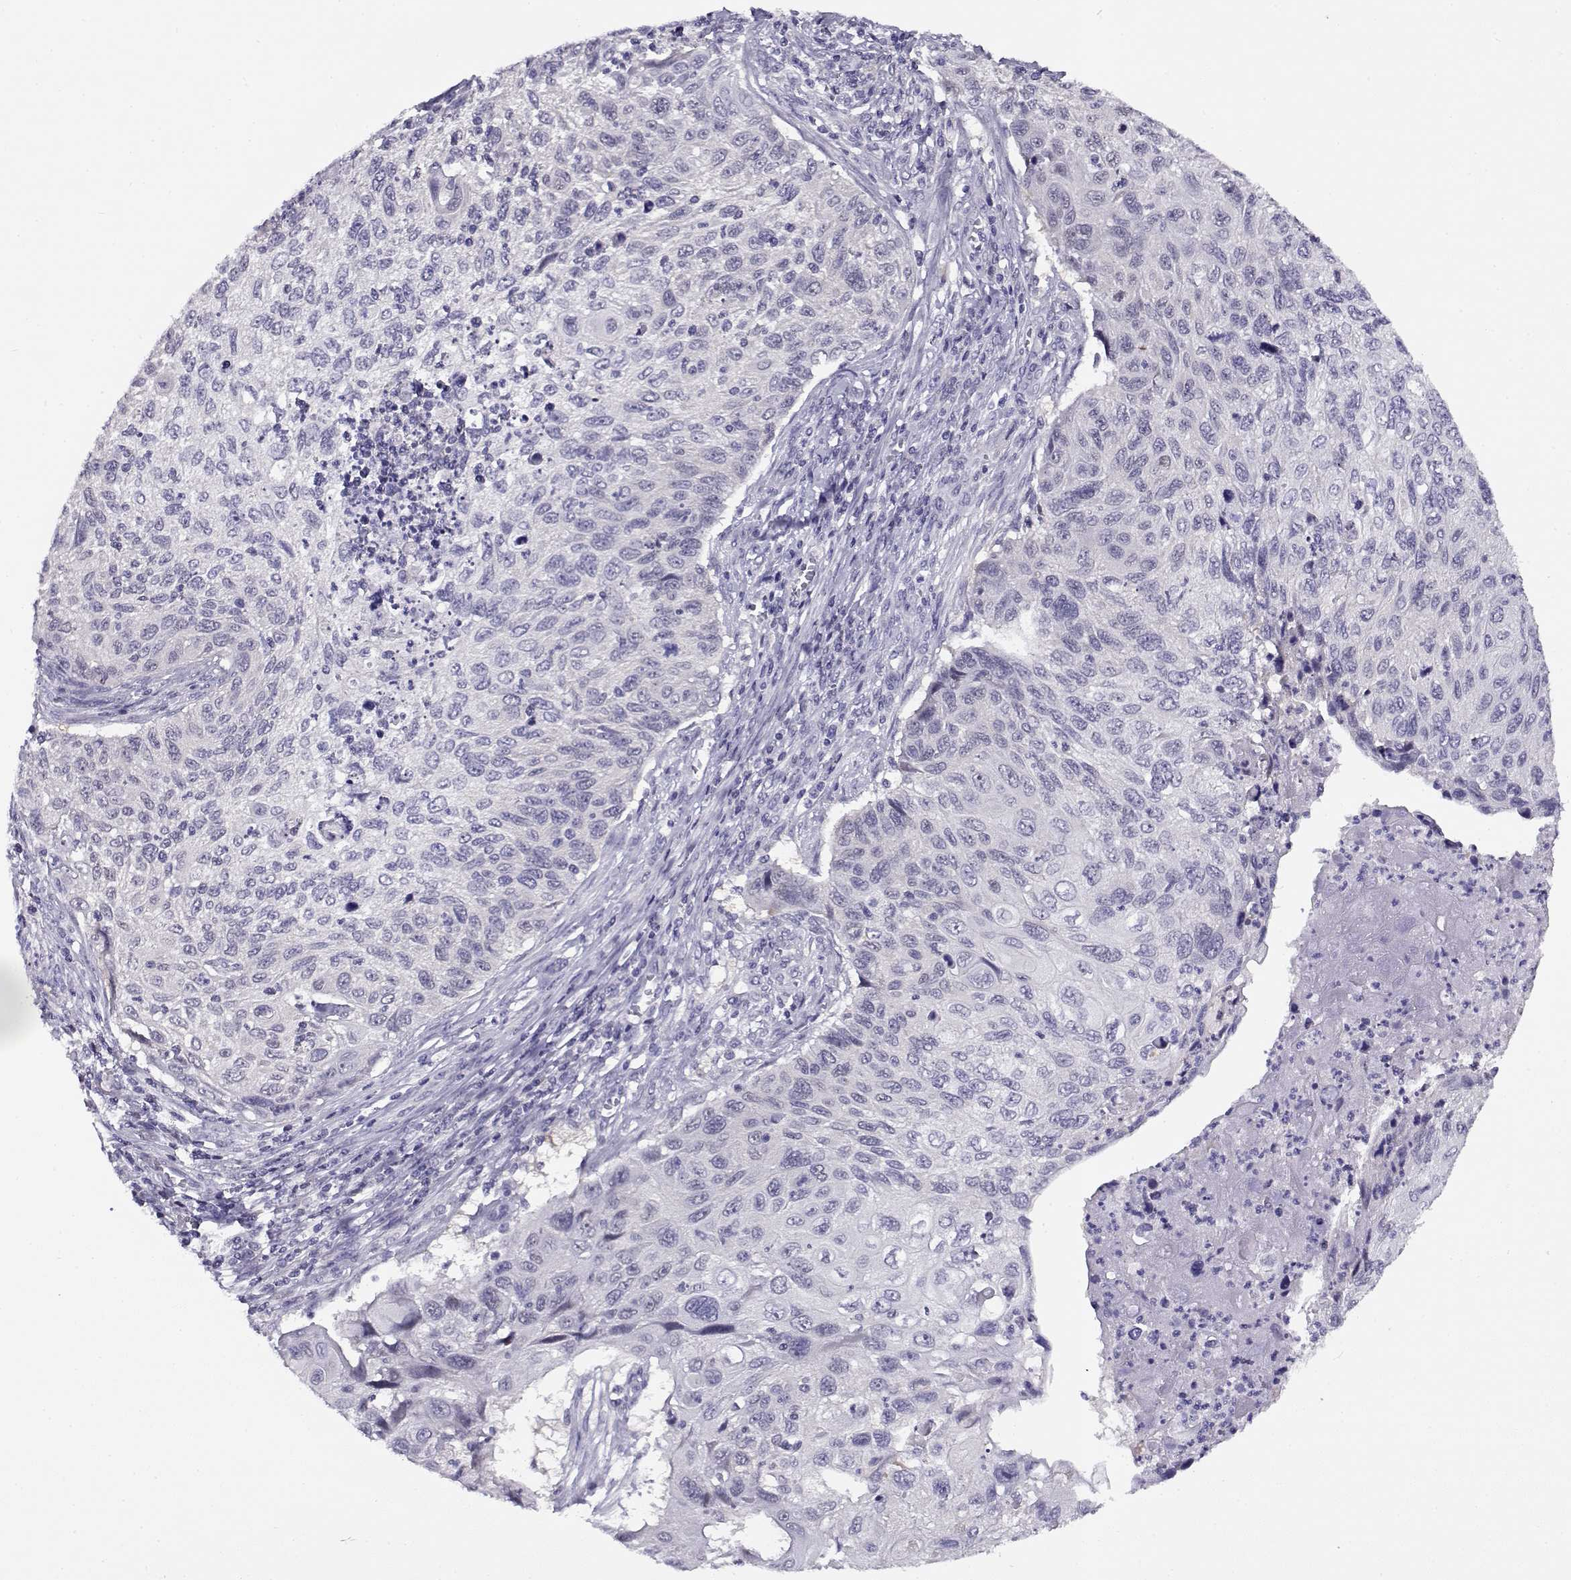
{"staining": {"intensity": "negative", "quantity": "none", "location": "none"}, "tissue": "cervical cancer", "cell_type": "Tumor cells", "image_type": "cancer", "snomed": [{"axis": "morphology", "description": "Squamous cell carcinoma, NOS"}, {"axis": "topography", "description": "Cervix"}], "caption": "Image shows no protein staining in tumor cells of cervical cancer (squamous cell carcinoma) tissue.", "gene": "FEZF1", "patient": {"sex": "female", "age": 70}}